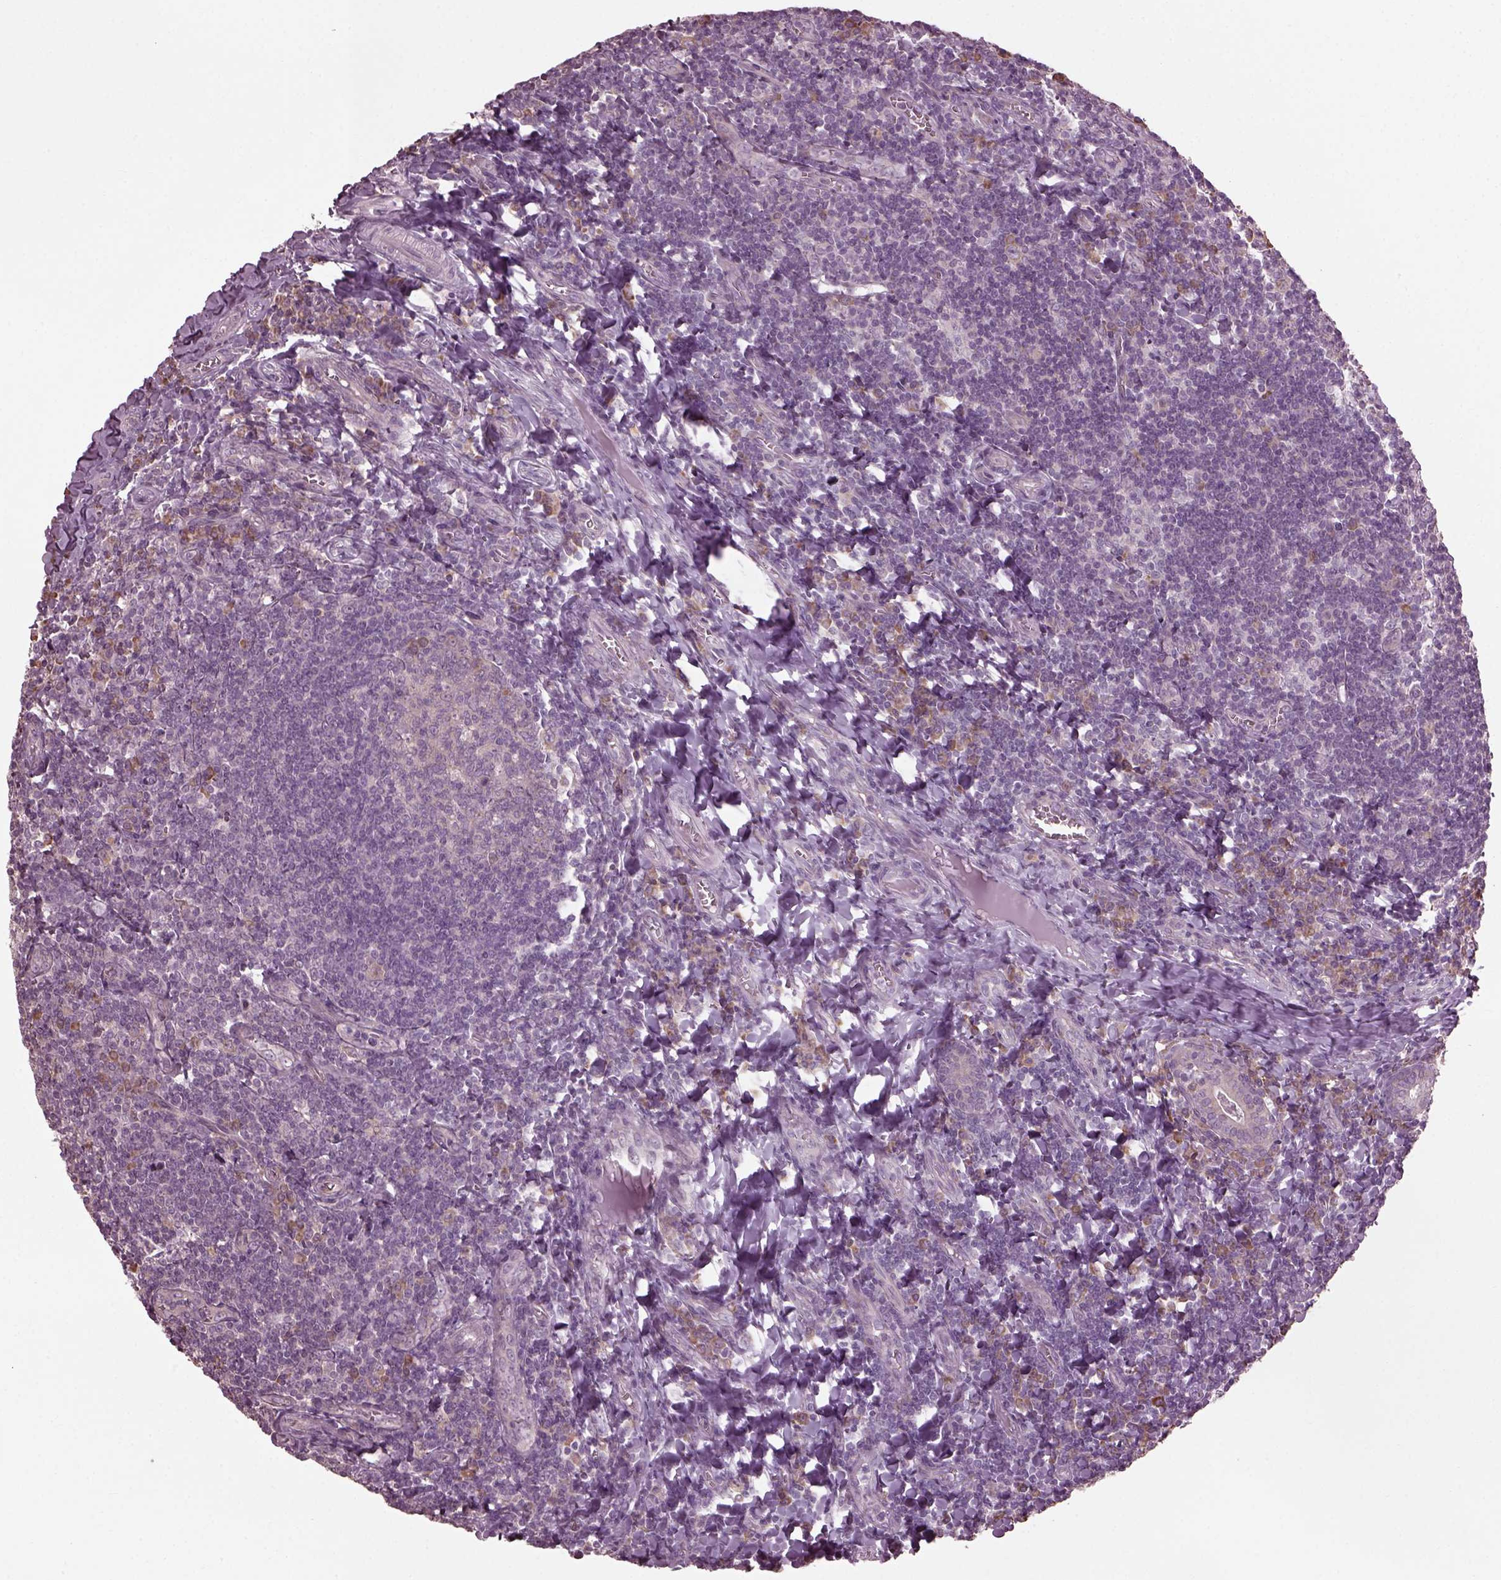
{"staining": {"intensity": "moderate", "quantity": "<25%", "location": "cytoplasmic/membranous"}, "tissue": "tonsil", "cell_type": "Germinal center cells", "image_type": "normal", "snomed": [{"axis": "morphology", "description": "Normal tissue, NOS"}, {"axis": "morphology", "description": "Inflammation, NOS"}, {"axis": "topography", "description": "Tonsil"}], "caption": "Unremarkable tonsil shows moderate cytoplasmic/membranous expression in about <25% of germinal center cells, visualized by immunohistochemistry. (DAB (3,3'-diaminobenzidine) IHC with brightfield microscopy, high magnification).", "gene": "CABP5", "patient": {"sex": "female", "age": 31}}